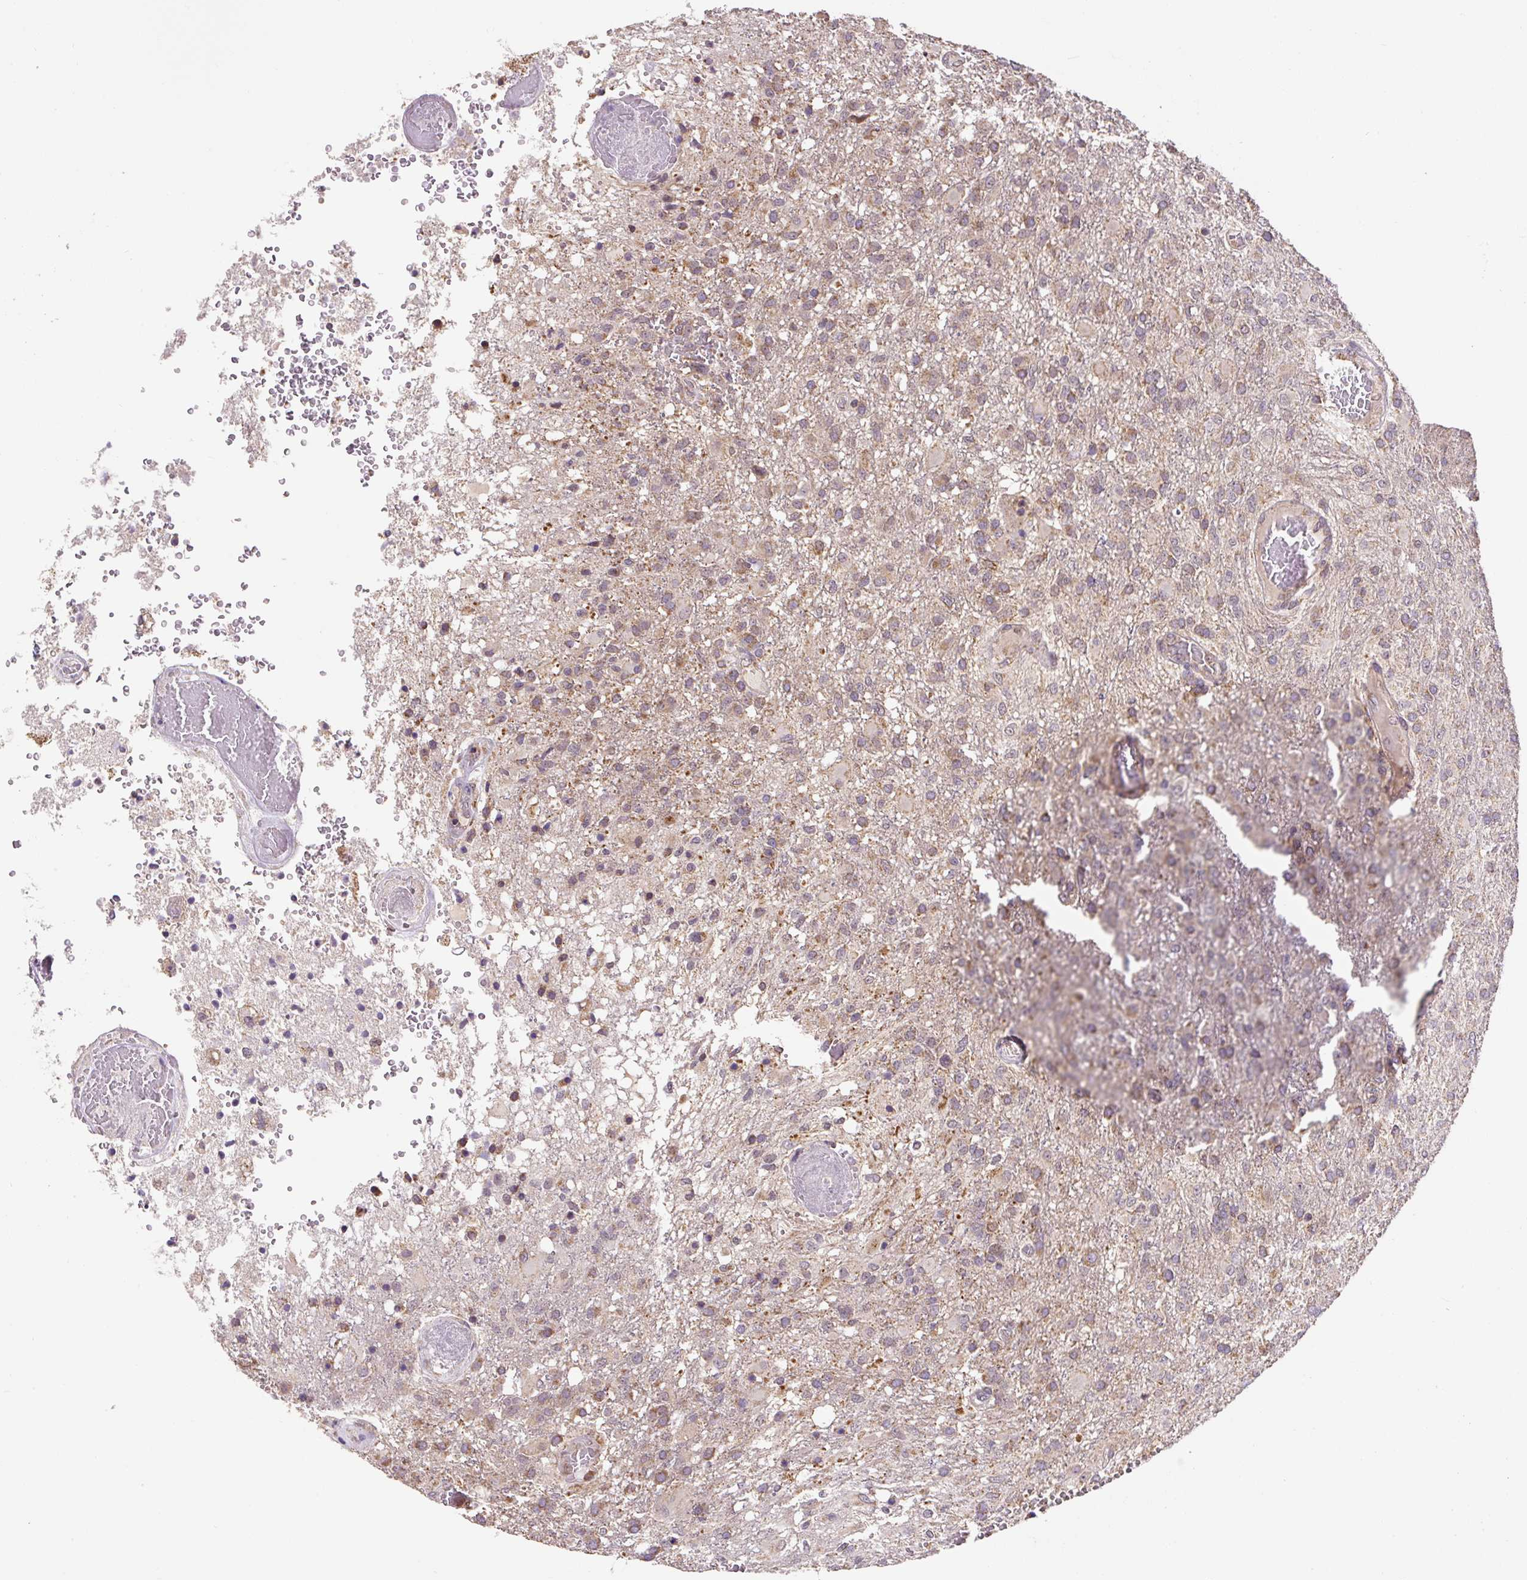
{"staining": {"intensity": "moderate", "quantity": ">75%", "location": "cytoplasmic/membranous"}, "tissue": "glioma", "cell_type": "Tumor cells", "image_type": "cancer", "snomed": [{"axis": "morphology", "description": "Glioma, malignant, High grade"}, {"axis": "topography", "description": "Brain"}], "caption": "Immunohistochemistry staining of malignant high-grade glioma, which shows medium levels of moderate cytoplasmic/membranous staining in about >75% of tumor cells indicating moderate cytoplasmic/membranous protein expression. The staining was performed using DAB (3,3'-diaminobenzidine) (brown) for protein detection and nuclei were counterstained in hematoxylin (blue).", "gene": "MFSD9", "patient": {"sex": "female", "age": 74}}